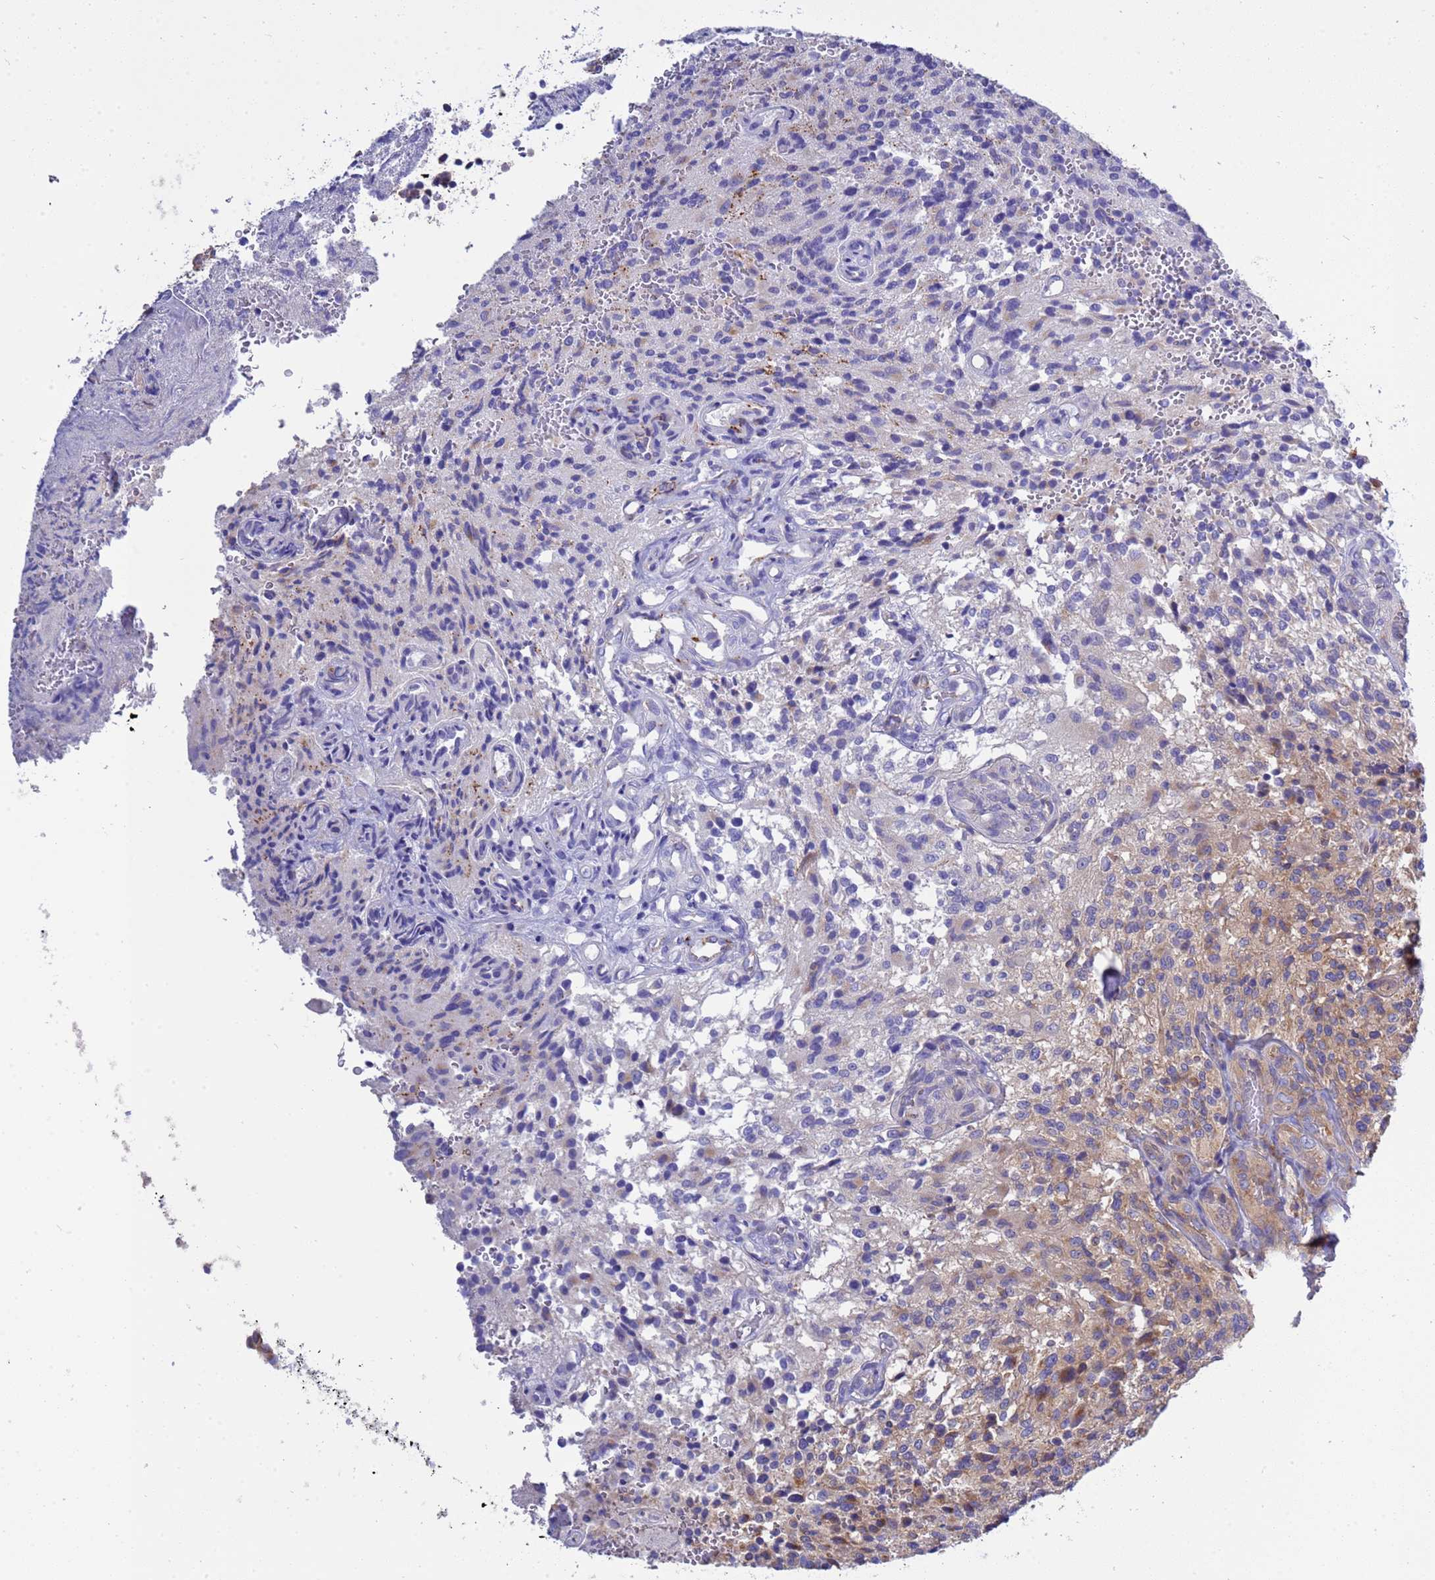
{"staining": {"intensity": "moderate", "quantity": "<25%", "location": "cytoplasmic/membranous"}, "tissue": "glioma", "cell_type": "Tumor cells", "image_type": "cancer", "snomed": [{"axis": "morphology", "description": "Normal tissue, NOS"}, {"axis": "morphology", "description": "Glioma, malignant, High grade"}, {"axis": "topography", "description": "Cerebral cortex"}], "caption": "Malignant glioma (high-grade) tissue exhibits moderate cytoplasmic/membranous expression in approximately <25% of tumor cells", "gene": "ANAPC1", "patient": {"sex": "male", "age": 56}}